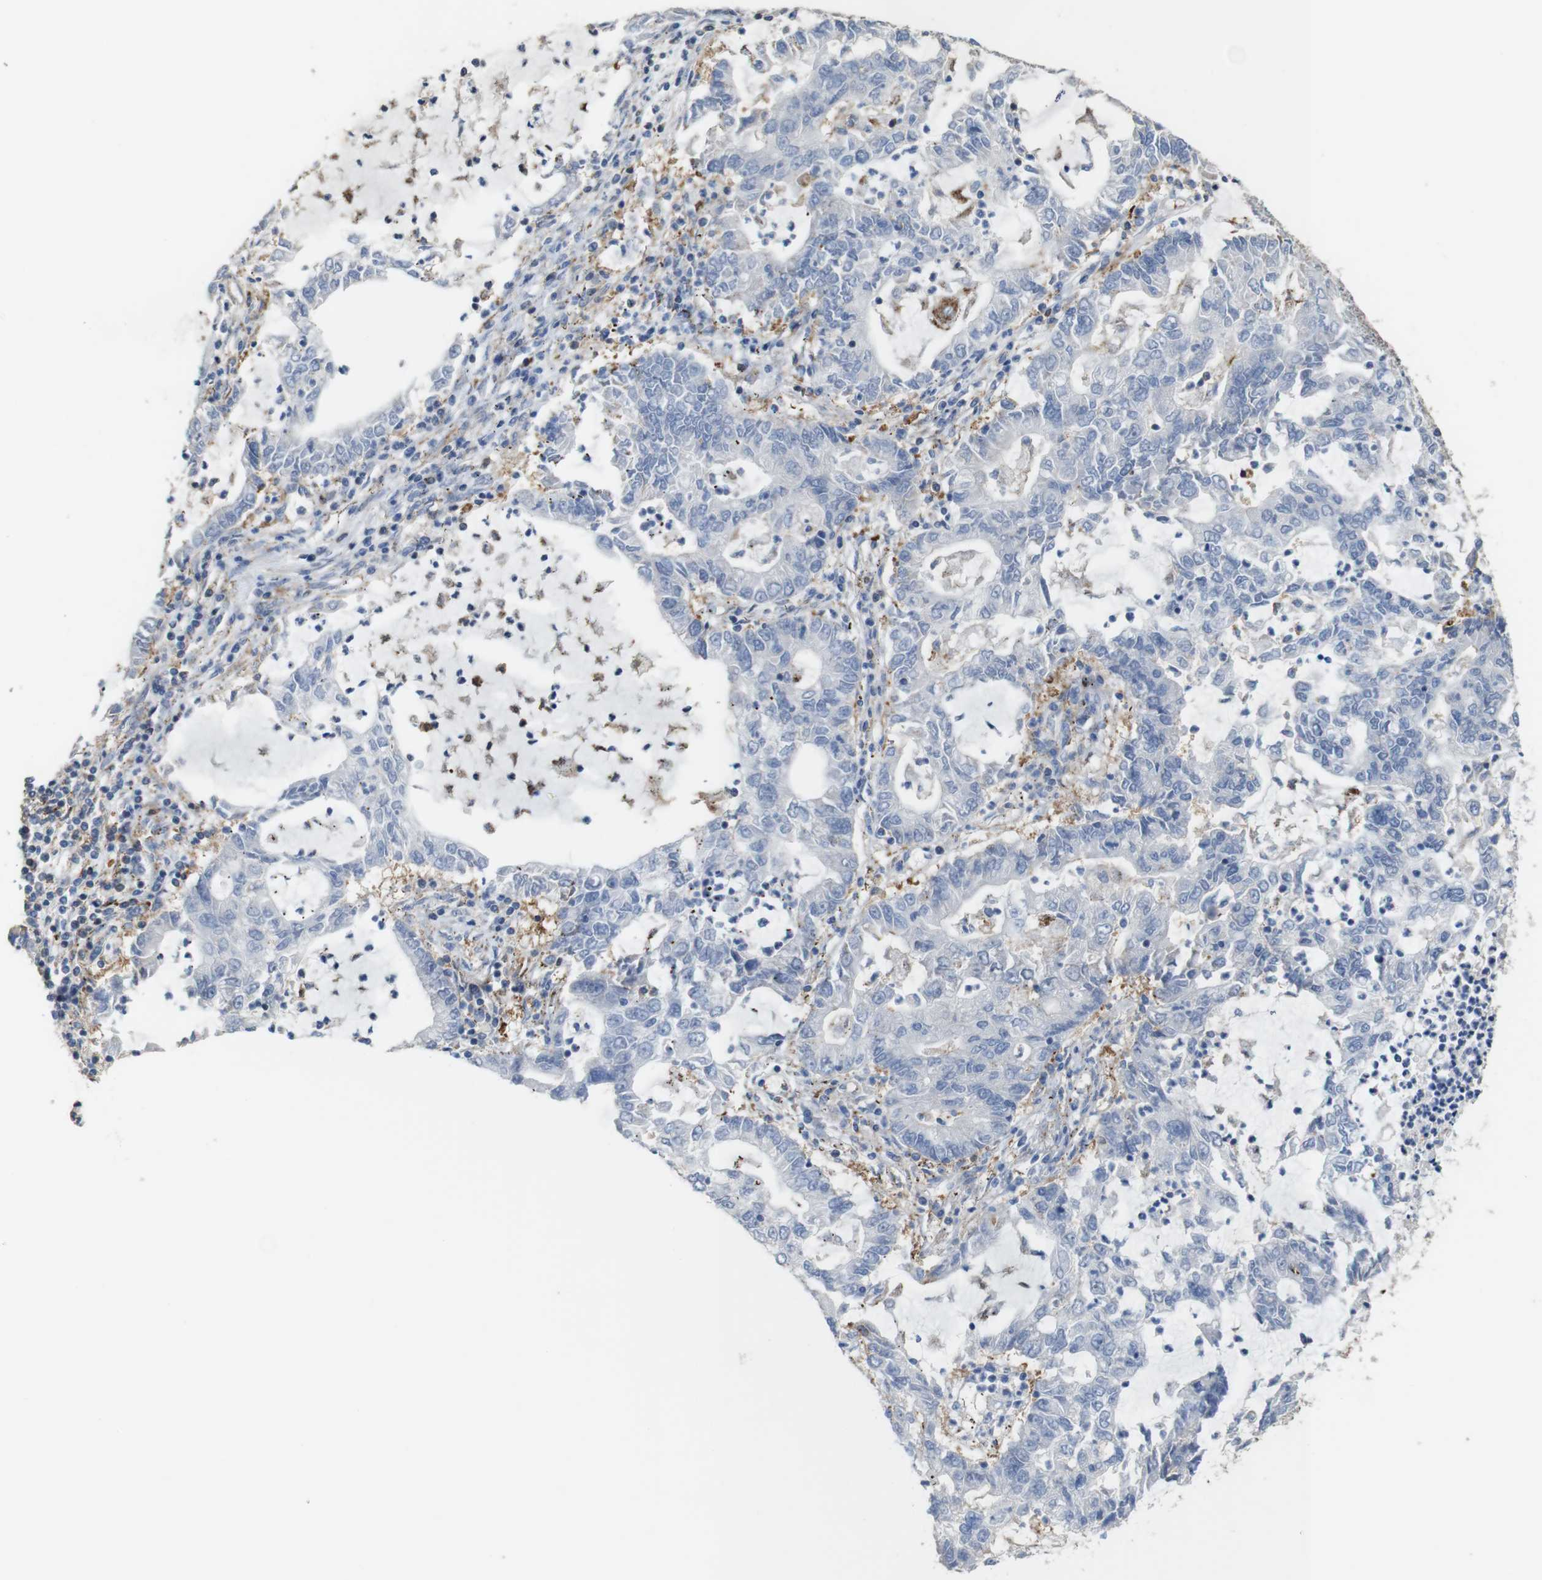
{"staining": {"intensity": "negative", "quantity": "none", "location": "none"}, "tissue": "lung cancer", "cell_type": "Tumor cells", "image_type": "cancer", "snomed": [{"axis": "morphology", "description": "Adenocarcinoma, NOS"}, {"axis": "topography", "description": "Lung"}], "caption": "Tumor cells are negative for brown protein staining in lung cancer.", "gene": "PCOLCE2", "patient": {"sex": "female", "age": 51}}